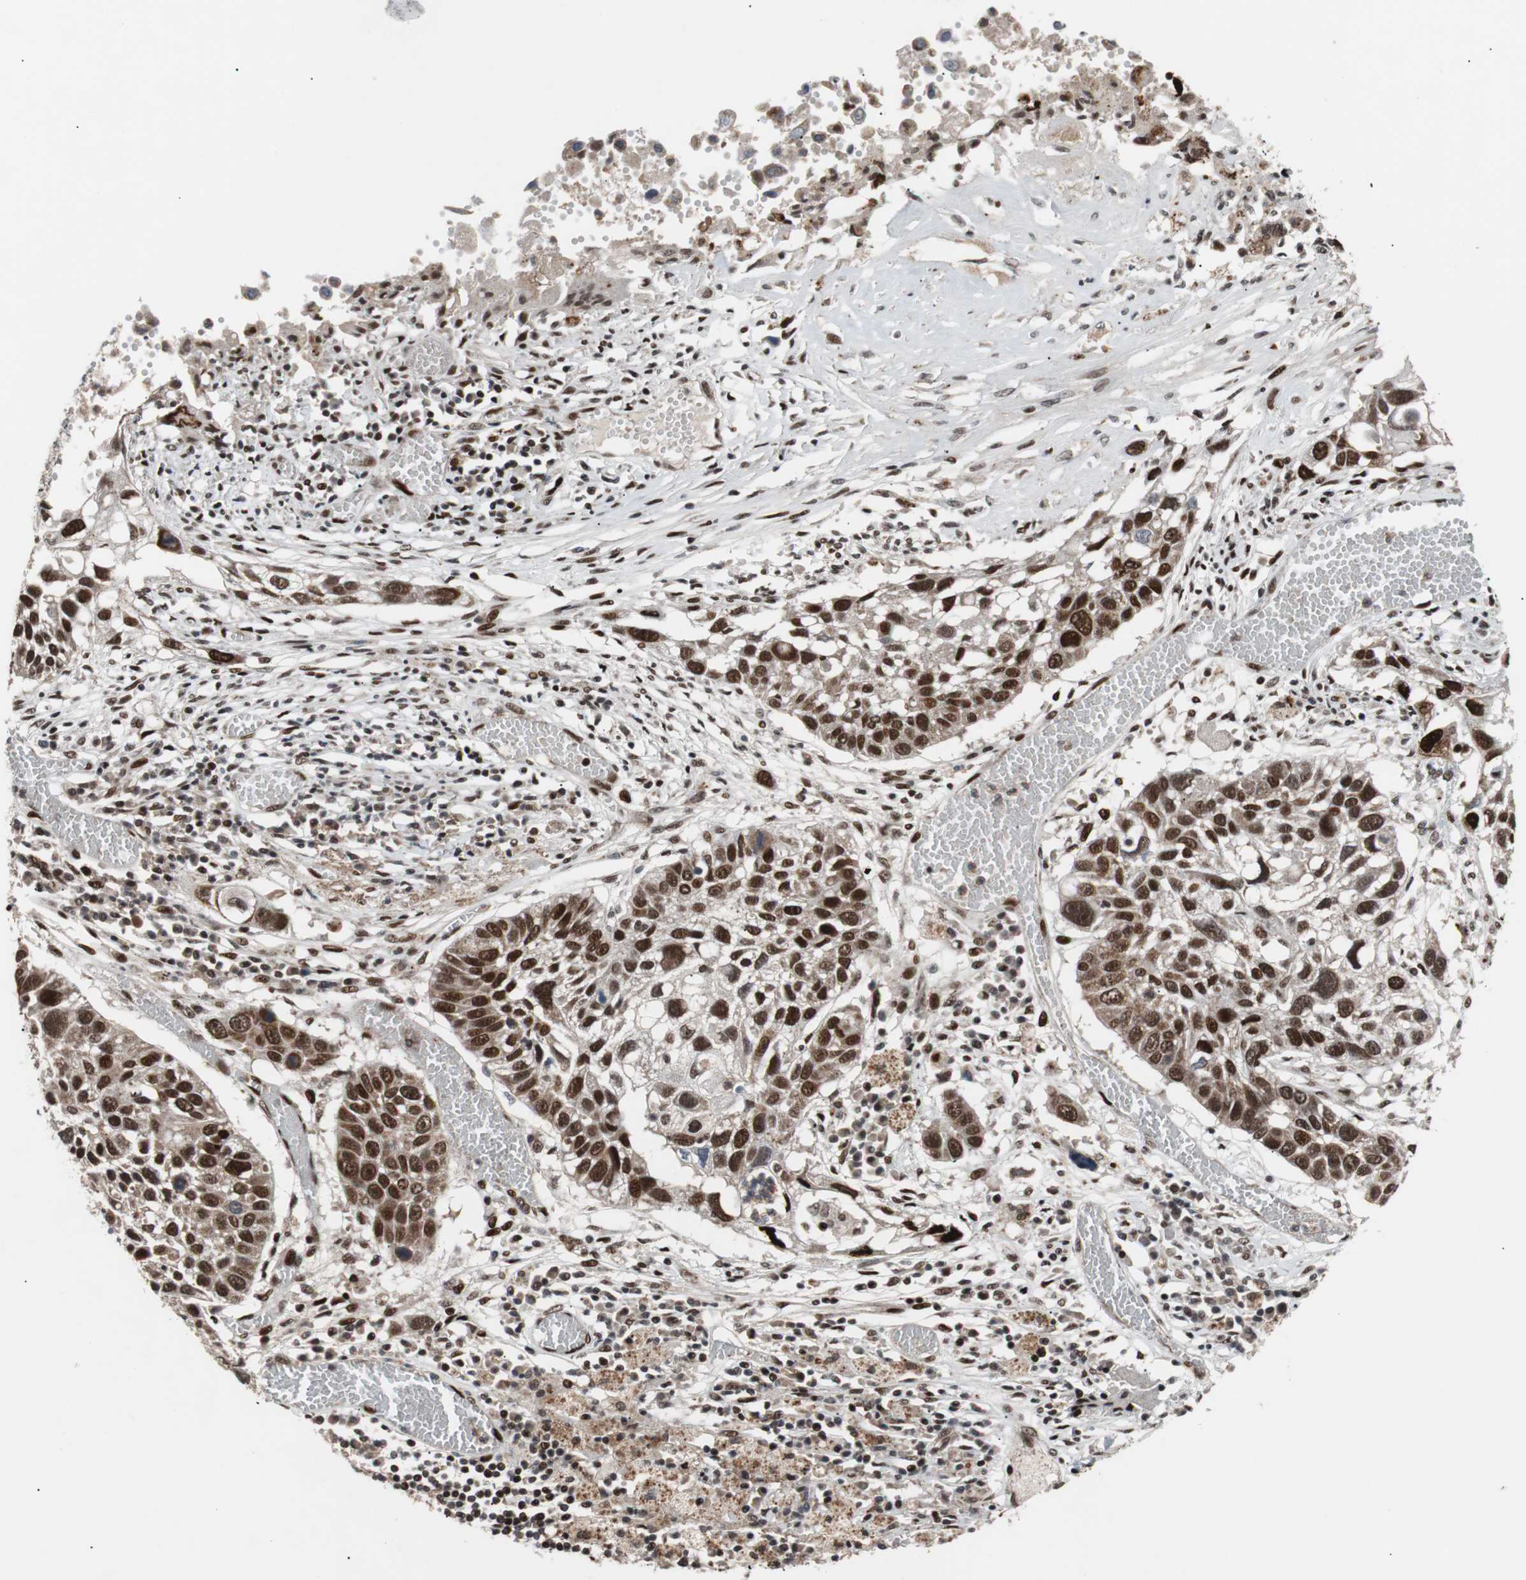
{"staining": {"intensity": "strong", "quantity": ">75%", "location": "nuclear"}, "tissue": "lung cancer", "cell_type": "Tumor cells", "image_type": "cancer", "snomed": [{"axis": "morphology", "description": "Squamous cell carcinoma, NOS"}, {"axis": "topography", "description": "Lung"}], "caption": "Protein positivity by IHC demonstrates strong nuclear staining in approximately >75% of tumor cells in squamous cell carcinoma (lung). Nuclei are stained in blue.", "gene": "NBL1", "patient": {"sex": "male", "age": 71}}